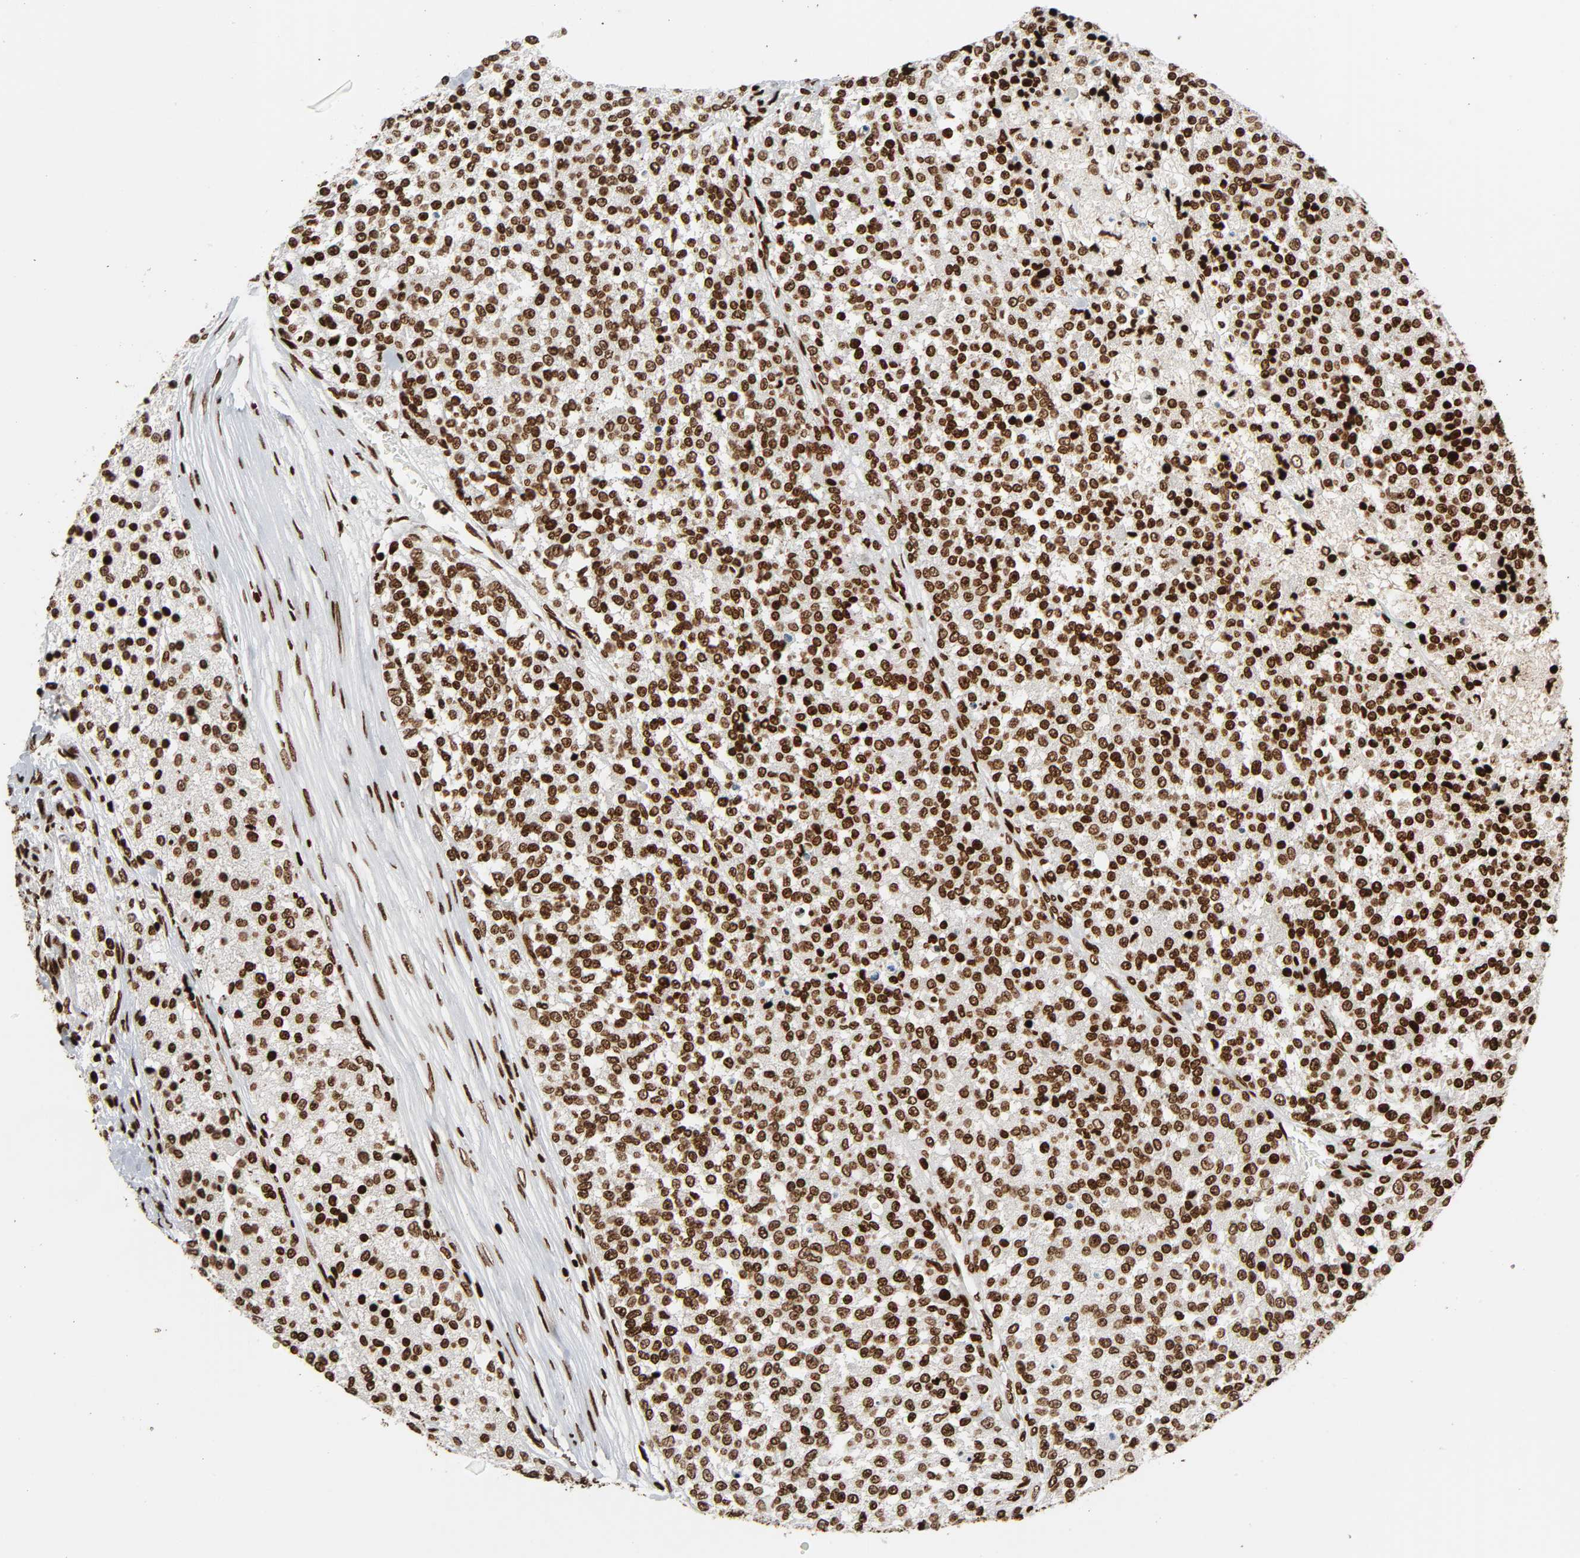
{"staining": {"intensity": "strong", "quantity": ">75%", "location": "nuclear"}, "tissue": "testis cancer", "cell_type": "Tumor cells", "image_type": "cancer", "snomed": [{"axis": "morphology", "description": "Seminoma, NOS"}, {"axis": "topography", "description": "Testis"}], "caption": "A high amount of strong nuclear positivity is seen in about >75% of tumor cells in testis seminoma tissue. The staining was performed using DAB to visualize the protein expression in brown, while the nuclei were stained in blue with hematoxylin (Magnification: 20x).", "gene": "RXRA", "patient": {"sex": "male", "age": 59}}